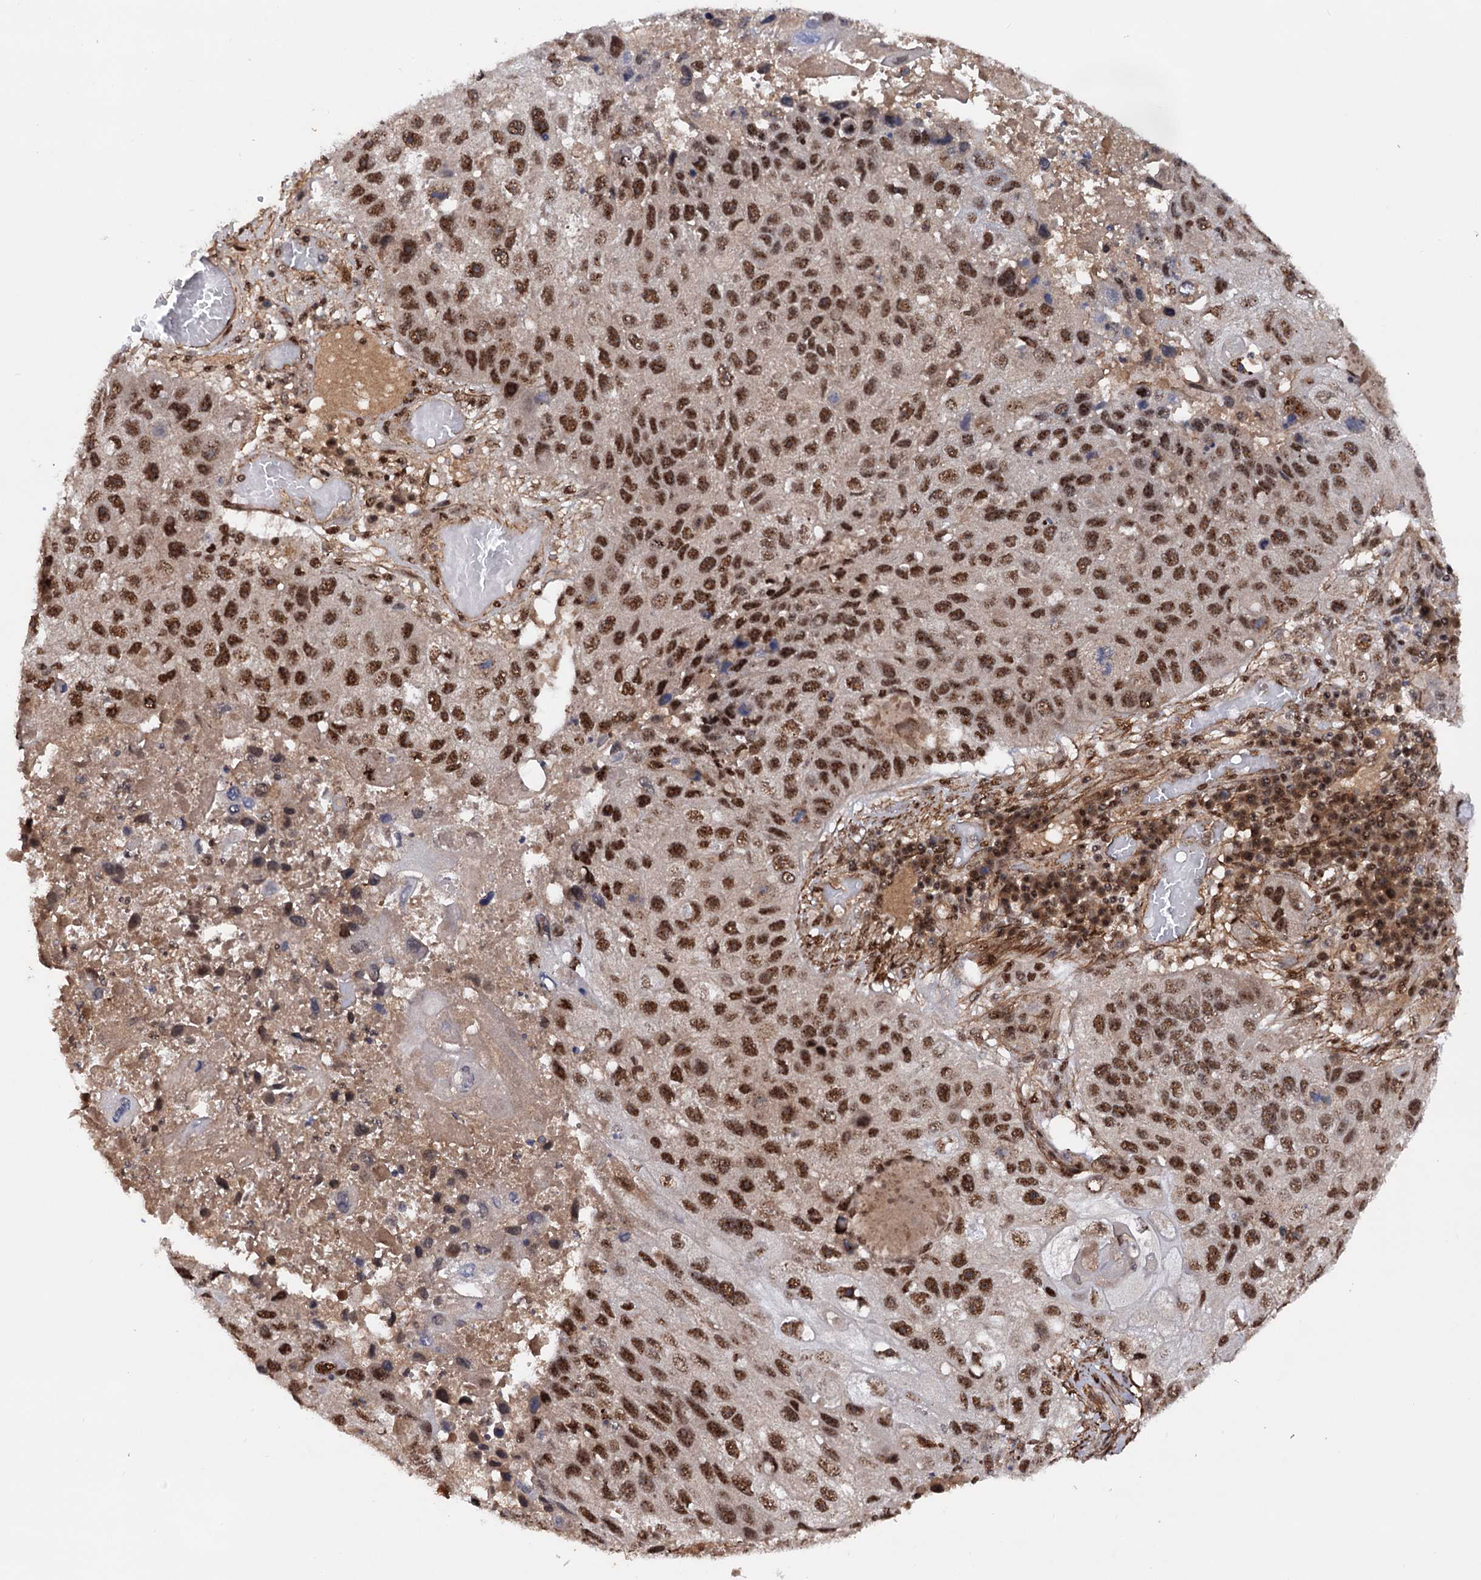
{"staining": {"intensity": "strong", "quantity": ">75%", "location": "nuclear"}, "tissue": "lung cancer", "cell_type": "Tumor cells", "image_type": "cancer", "snomed": [{"axis": "morphology", "description": "Squamous cell carcinoma, NOS"}, {"axis": "topography", "description": "Lung"}], "caption": "Tumor cells demonstrate strong nuclear staining in about >75% of cells in squamous cell carcinoma (lung). (brown staining indicates protein expression, while blue staining denotes nuclei).", "gene": "TBC1D12", "patient": {"sex": "male", "age": 61}}